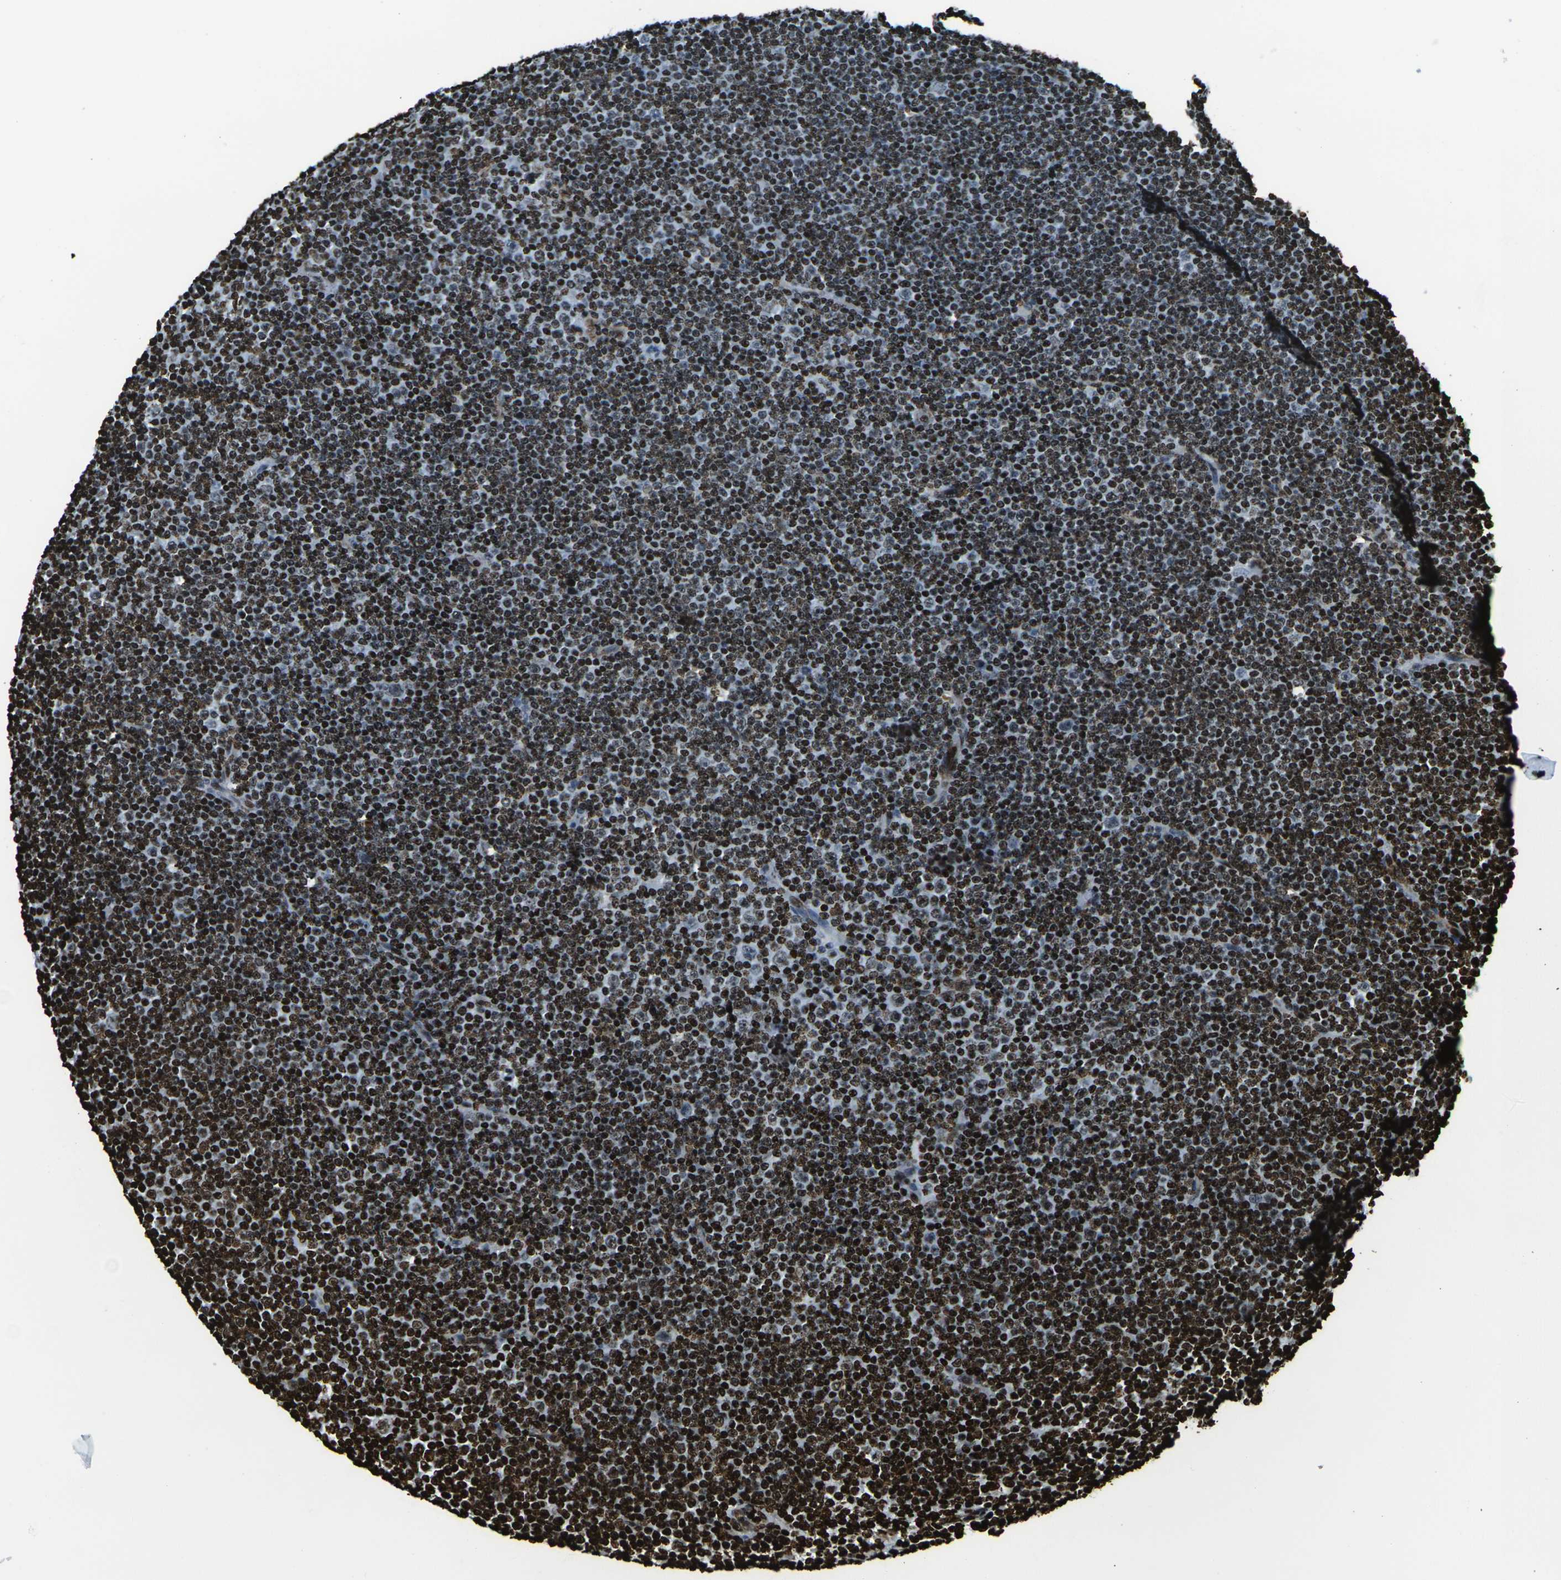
{"staining": {"intensity": "strong", "quantity": ">75%", "location": "nuclear"}, "tissue": "lymphoma", "cell_type": "Tumor cells", "image_type": "cancer", "snomed": [{"axis": "morphology", "description": "Malignant lymphoma, non-Hodgkin's type, Low grade"}, {"axis": "topography", "description": "Lymph node"}], "caption": "Strong nuclear protein expression is present in approximately >75% of tumor cells in lymphoma.", "gene": "H1-2", "patient": {"sex": "female", "age": 67}}